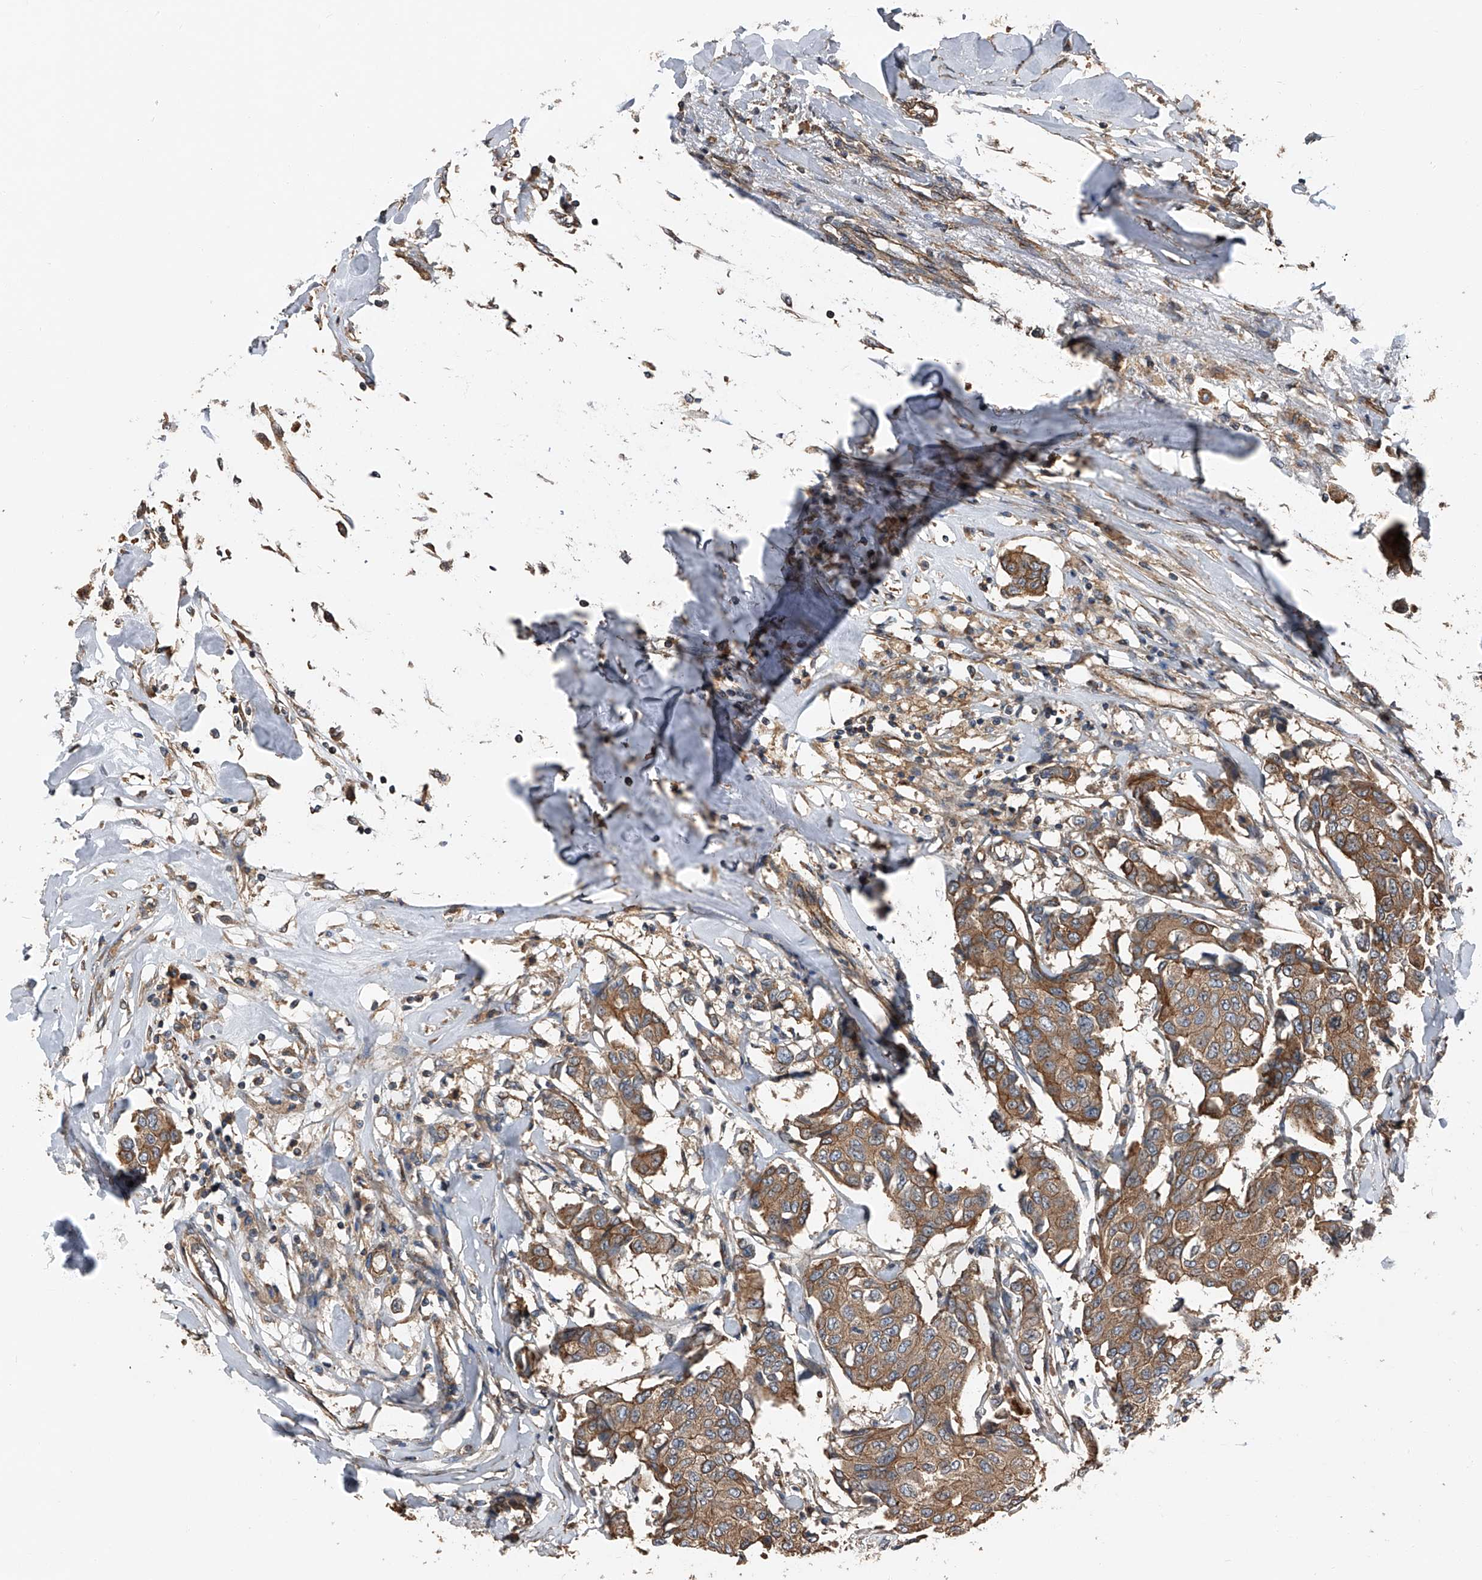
{"staining": {"intensity": "moderate", "quantity": ">75%", "location": "cytoplasmic/membranous"}, "tissue": "breast cancer", "cell_type": "Tumor cells", "image_type": "cancer", "snomed": [{"axis": "morphology", "description": "Duct carcinoma"}, {"axis": "topography", "description": "Breast"}], "caption": "An immunohistochemistry histopathology image of neoplastic tissue is shown. Protein staining in brown highlights moderate cytoplasmic/membranous positivity in breast cancer within tumor cells.", "gene": "KCNJ2", "patient": {"sex": "female", "age": 80}}